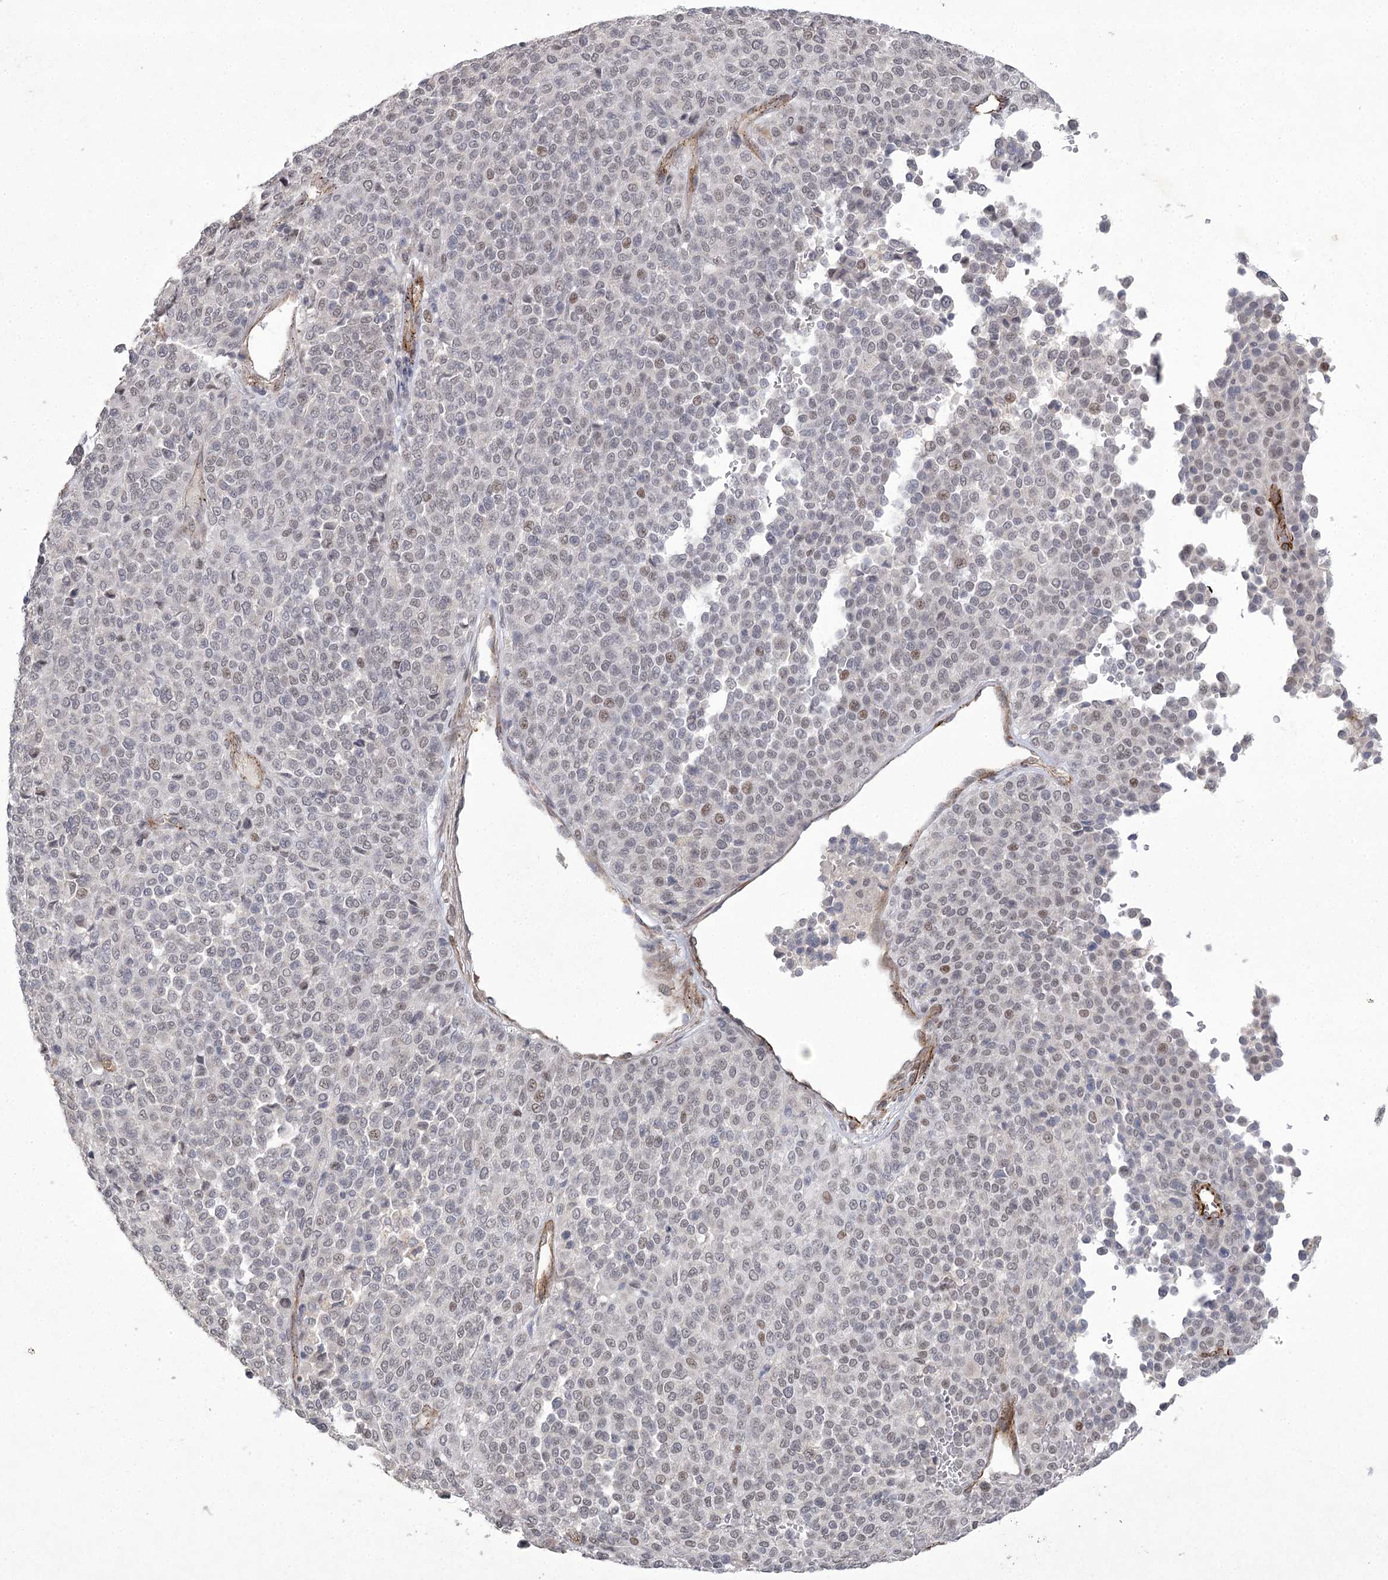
{"staining": {"intensity": "weak", "quantity": "25%-75%", "location": "nuclear"}, "tissue": "melanoma", "cell_type": "Tumor cells", "image_type": "cancer", "snomed": [{"axis": "morphology", "description": "Malignant melanoma, Metastatic site"}, {"axis": "topography", "description": "Pancreas"}], "caption": "There is low levels of weak nuclear positivity in tumor cells of malignant melanoma (metastatic site), as demonstrated by immunohistochemical staining (brown color).", "gene": "AMTN", "patient": {"sex": "female", "age": 30}}